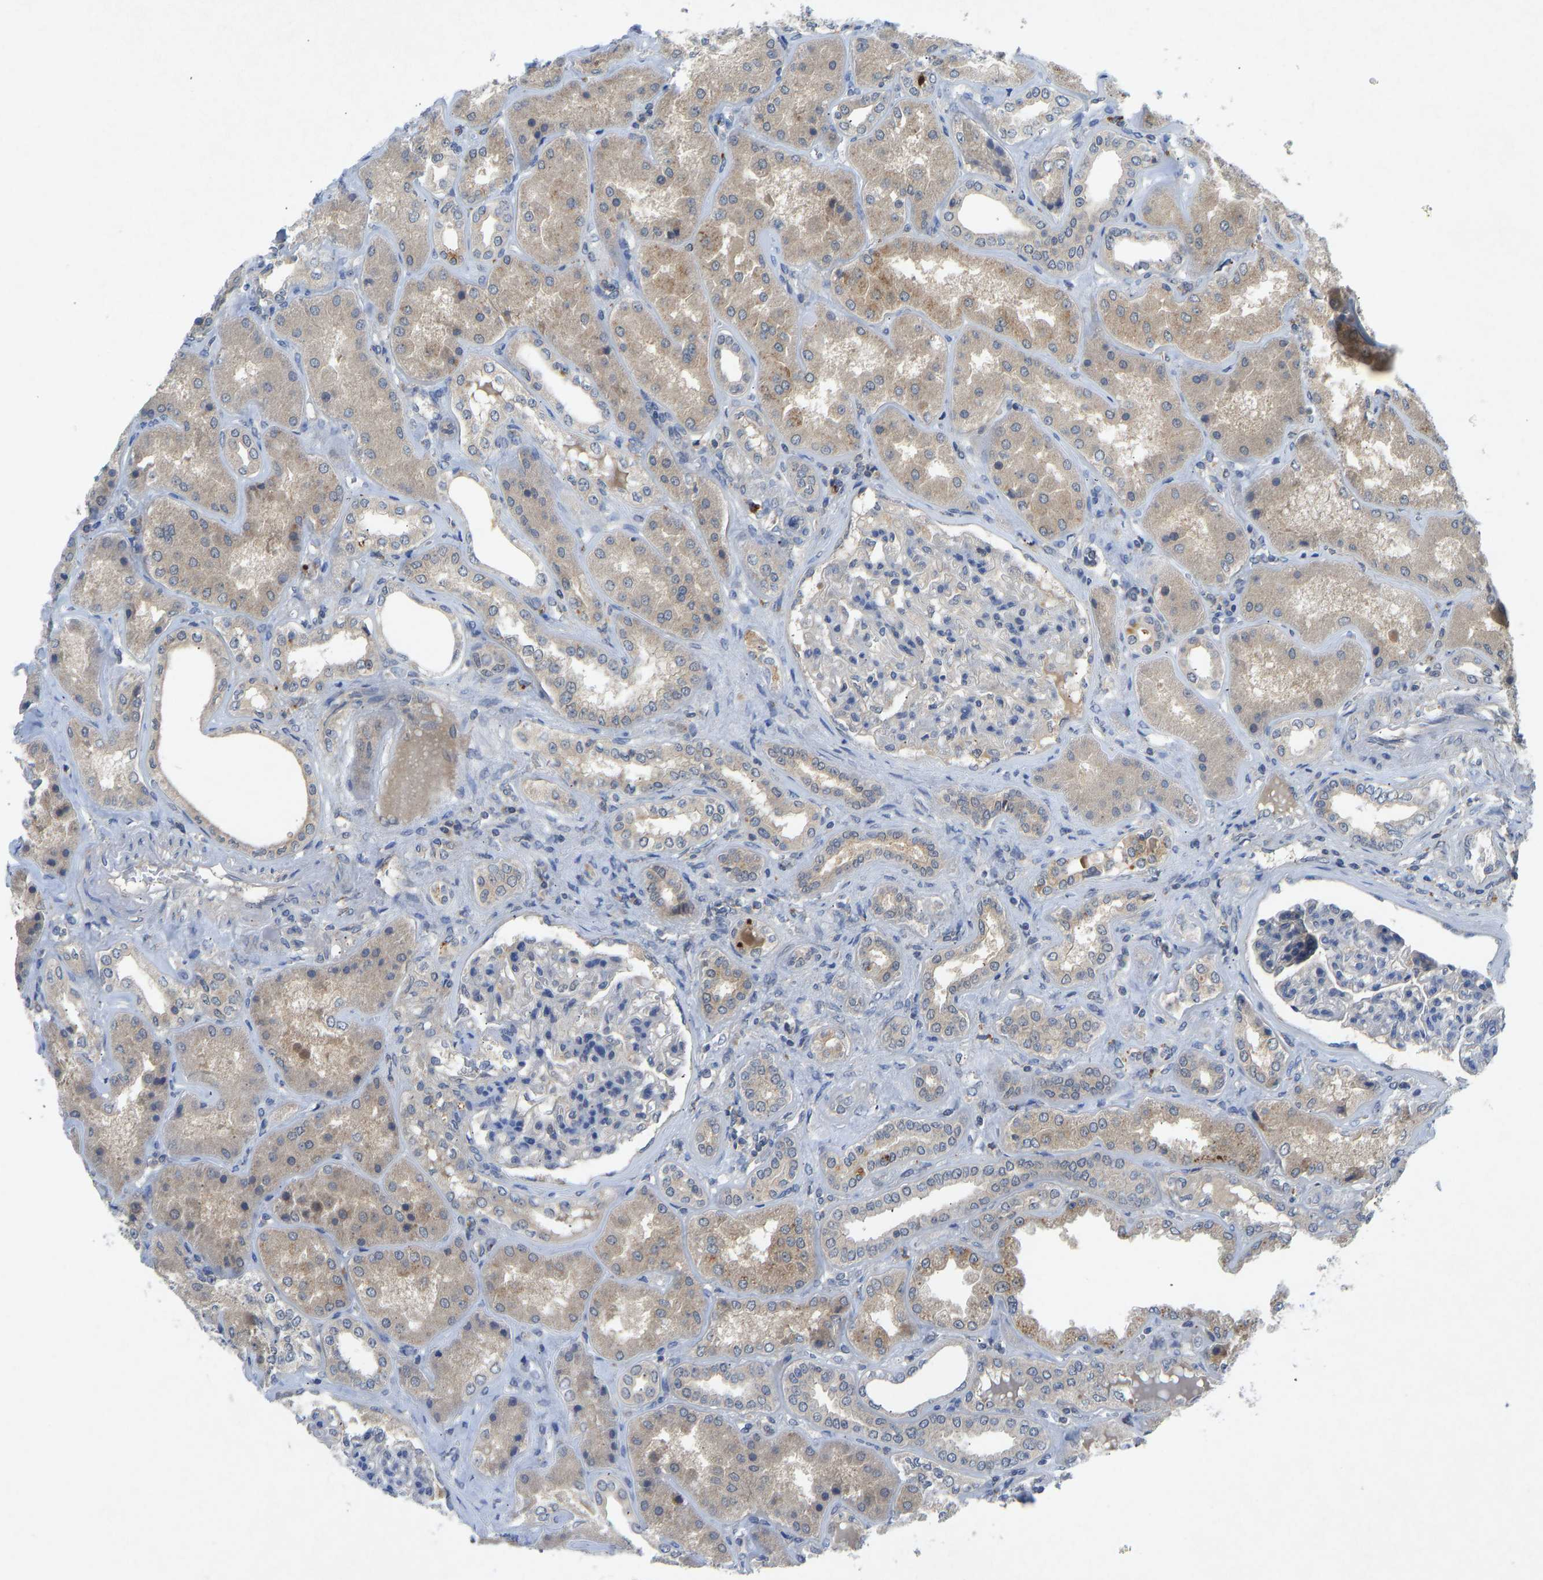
{"staining": {"intensity": "weak", "quantity": "<25%", "location": "cytoplasmic/membranous"}, "tissue": "kidney", "cell_type": "Cells in glomeruli", "image_type": "normal", "snomed": [{"axis": "morphology", "description": "Normal tissue, NOS"}, {"axis": "topography", "description": "Kidney"}], "caption": "This is an immunohistochemistry (IHC) micrograph of unremarkable human kidney. There is no expression in cells in glomeruli.", "gene": "PDE7A", "patient": {"sex": "female", "age": 56}}